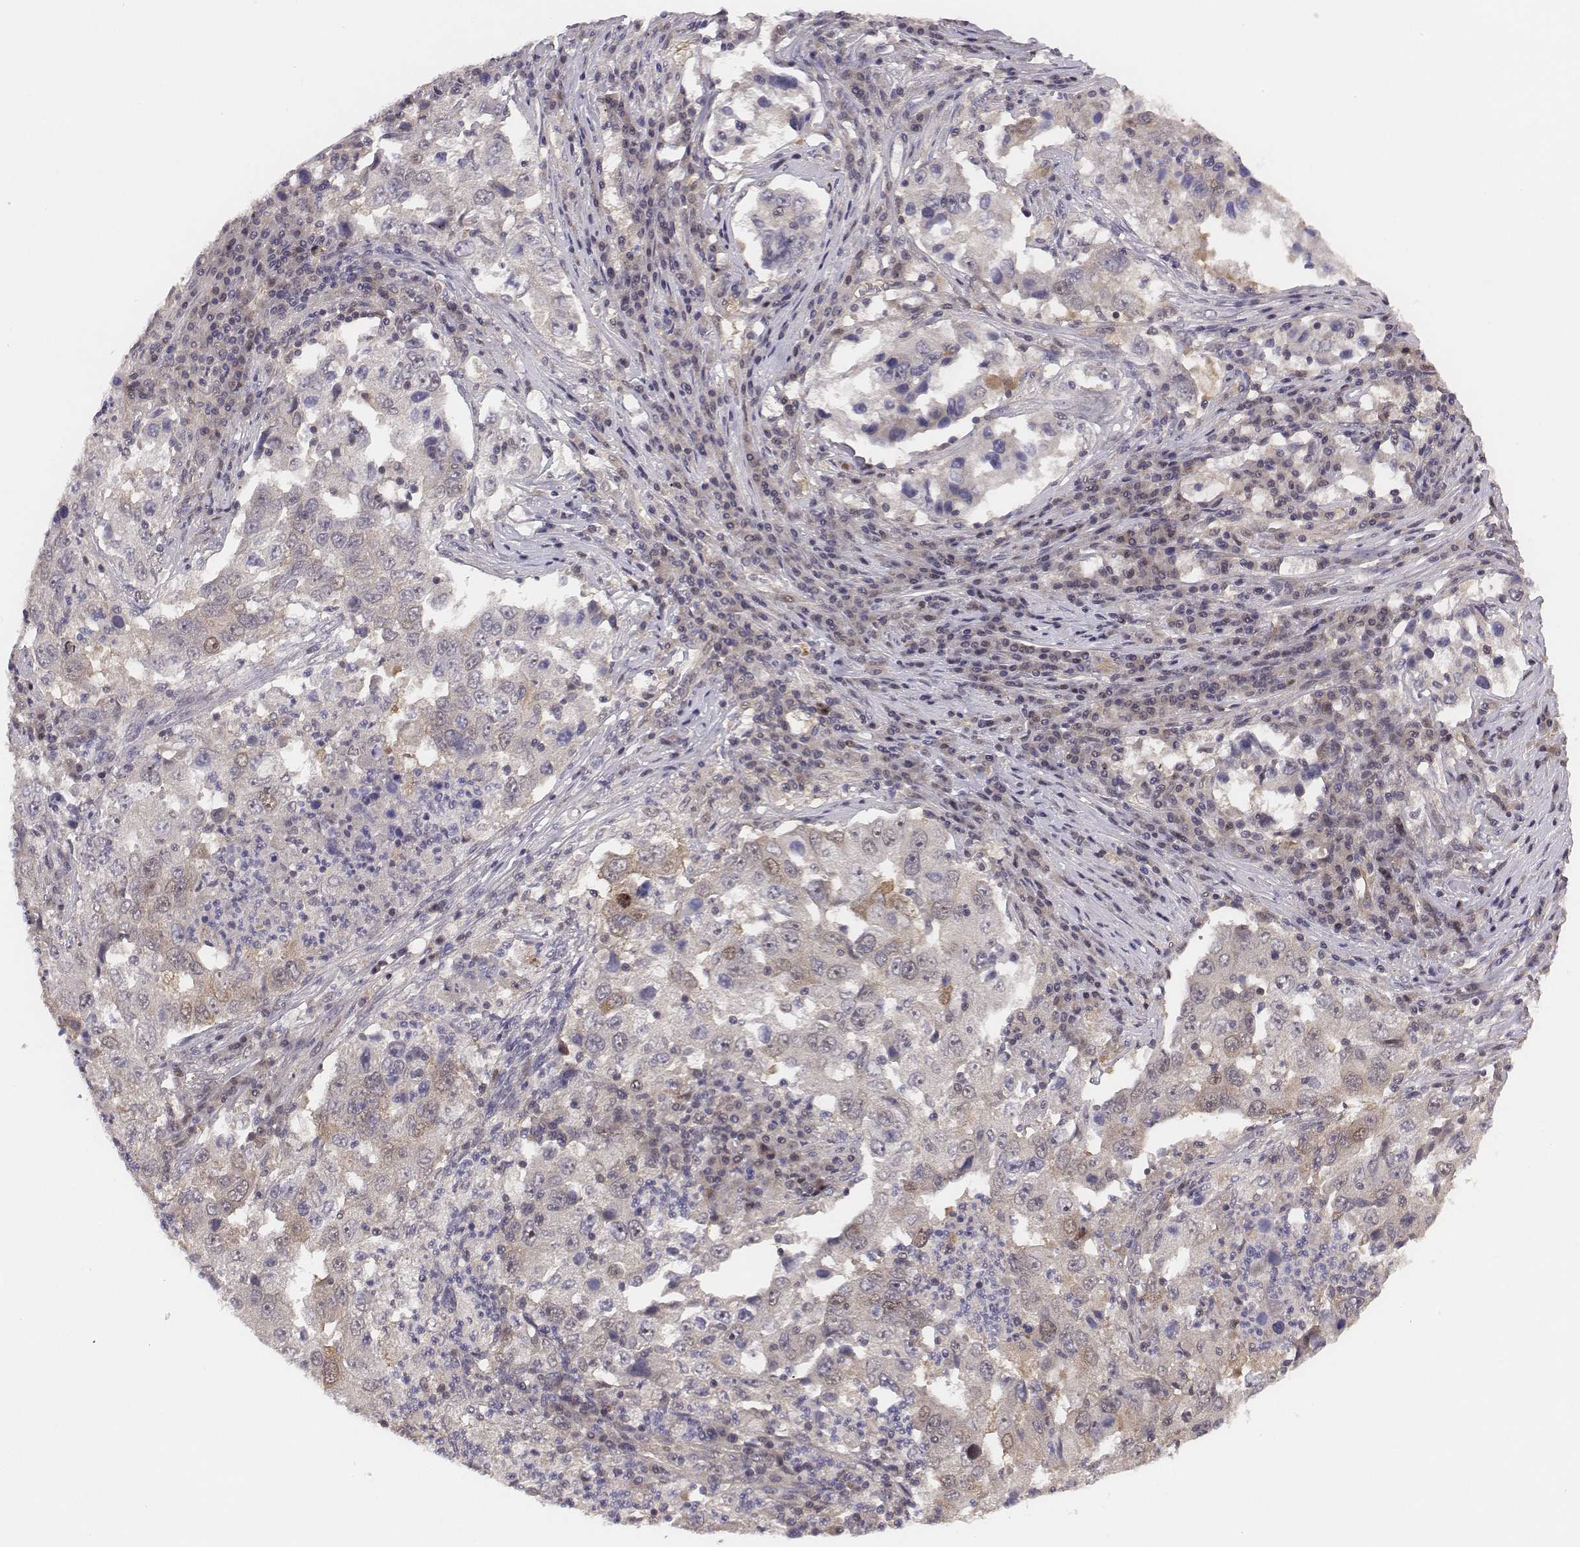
{"staining": {"intensity": "weak", "quantity": ">75%", "location": "cytoplasmic/membranous"}, "tissue": "lung cancer", "cell_type": "Tumor cells", "image_type": "cancer", "snomed": [{"axis": "morphology", "description": "Adenocarcinoma, NOS"}, {"axis": "topography", "description": "Lung"}], "caption": "Immunohistochemical staining of human lung cancer displays low levels of weak cytoplasmic/membranous staining in about >75% of tumor cells. Nuclei are stained in blue.", "gene": "SMURF2", "patient": {"sex": "male", "age": 73}}